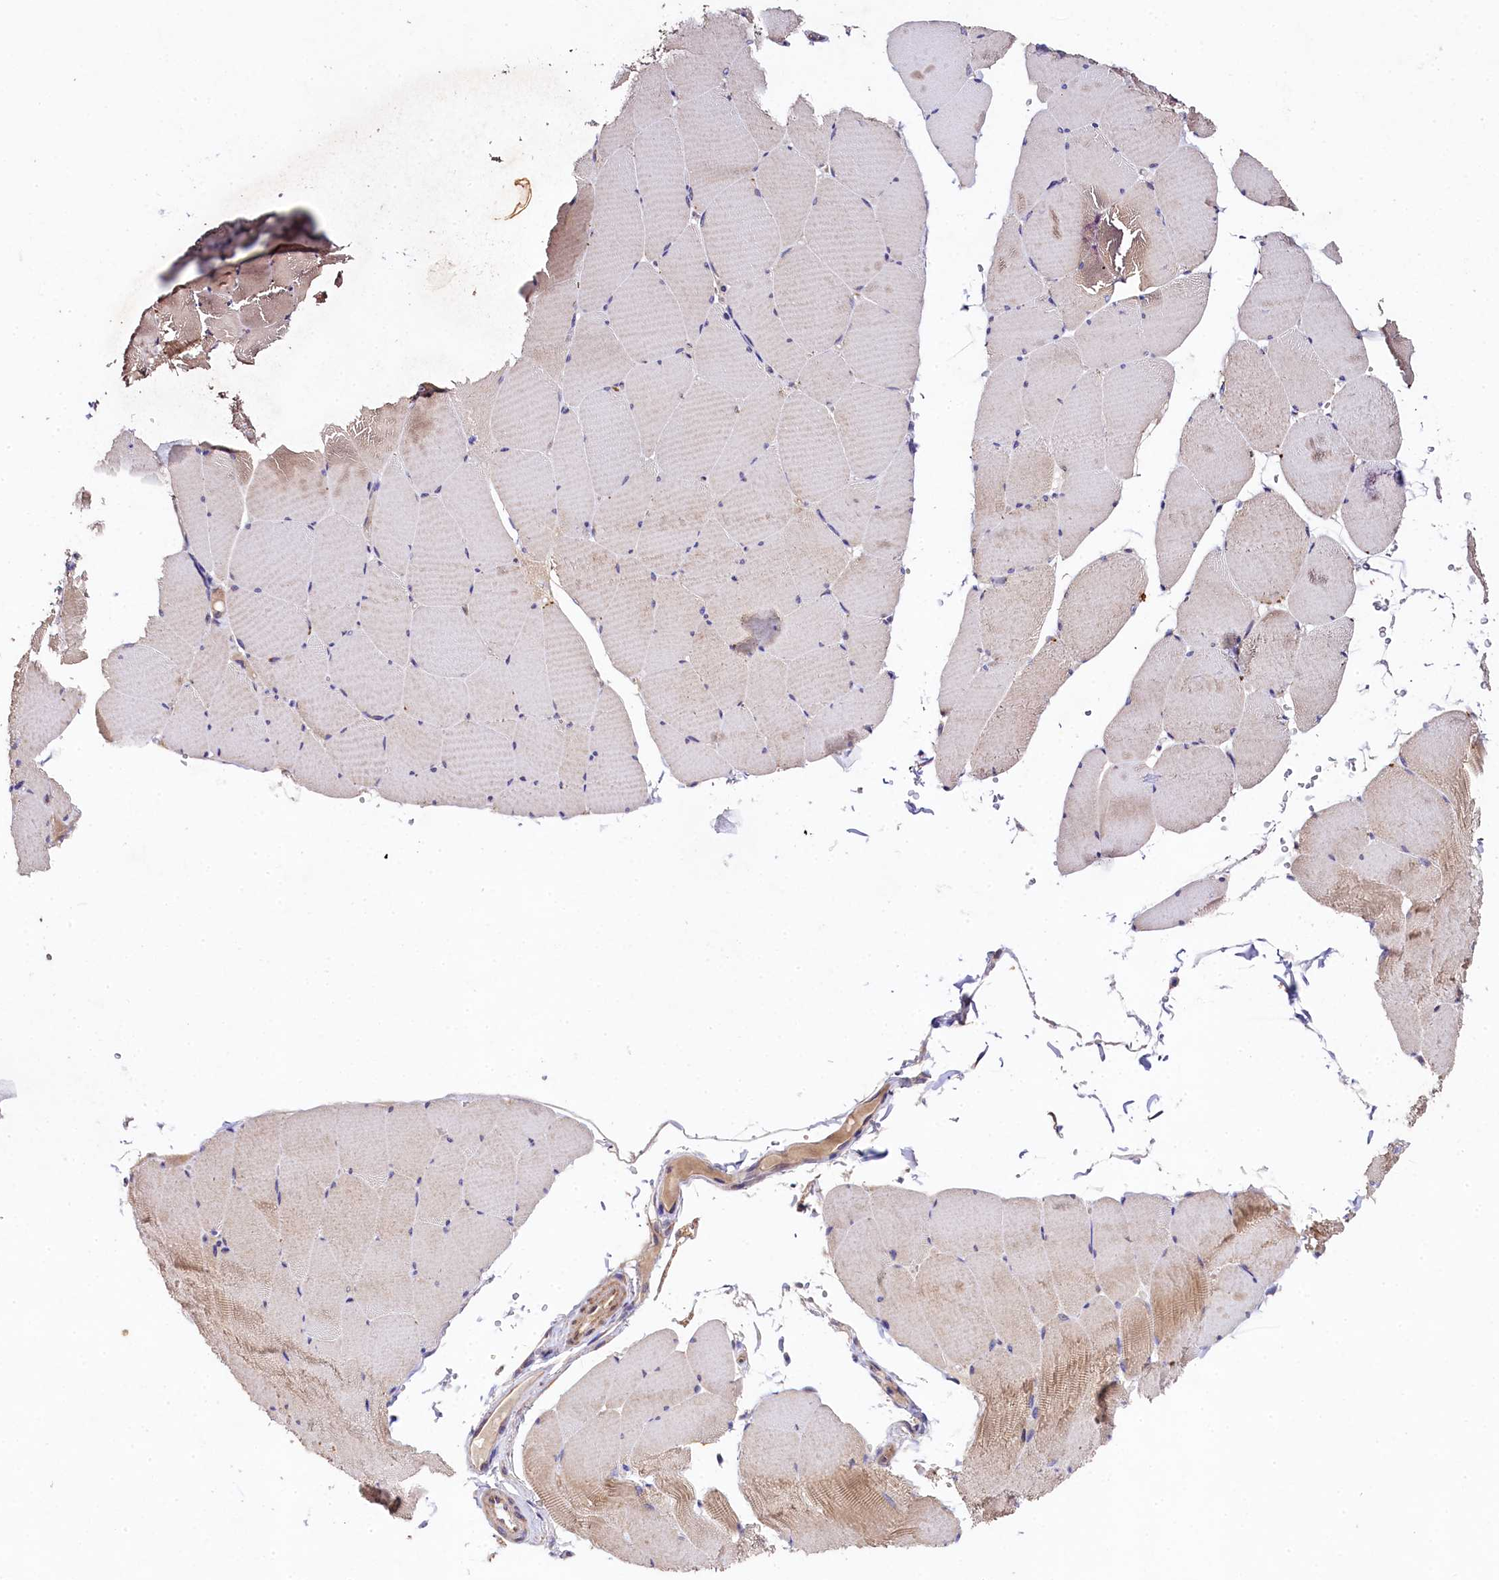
{"staining": {"intensity": "moderate", "quantity": "<25%", "location": "cytoplasmic/membranous"}, "tissue": "skeletal muscle", "cell_type": "Myocytes", "image_type": "normal", "snomed": [{"axis": "morphology", "description": "Normal tissue, NOS"}, {"axis": "topography", "description": "Skeletal muscle"}, {"axis": "topography", "description": "Head-Neck"}], "caption": "Skeletal muscle stained with IHC demonstrates moderate cytoplasmic/membranous staining in about <25% of myocytes.", "gene": "FXYD6", "patient": {"sex": "male", "age": 66}}